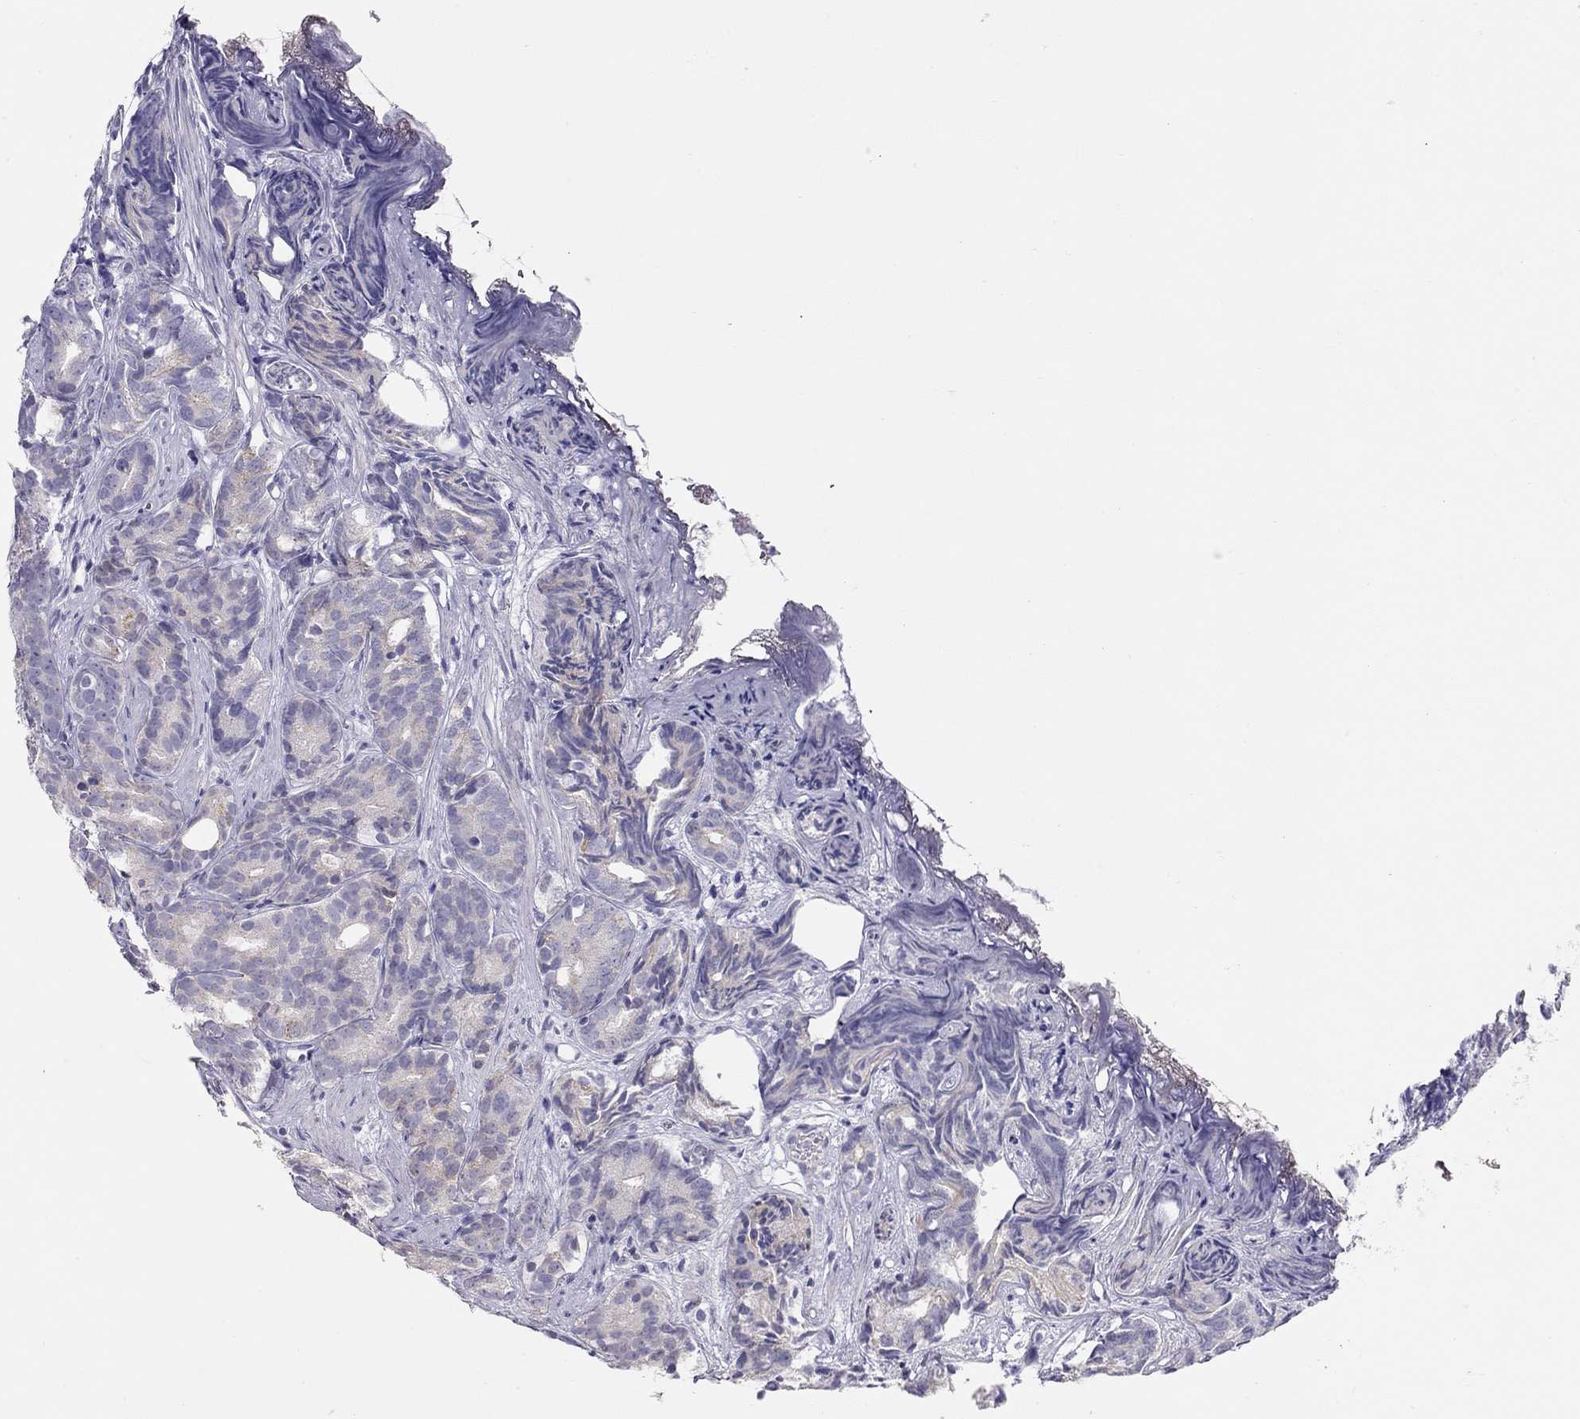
{"staining": {"intensity": "negative", "quantity": "none", "location": "none"}, "tissue": "prostate cancer", "cell_type": "Tumor cells", "image_type": "cancer", "snomed": [{"axis": "morphology", "description": "Adenocarcinoma, High grade"}, {"axis": "topography", "description": "Prostate"}], "caption": "Immunohistochemistry of prostate adenocarcinoma (high-grade) exhibits no staining in tumor cells.", "gene": "KCNV2", "patient": {"sex": "male", "age": 84}}